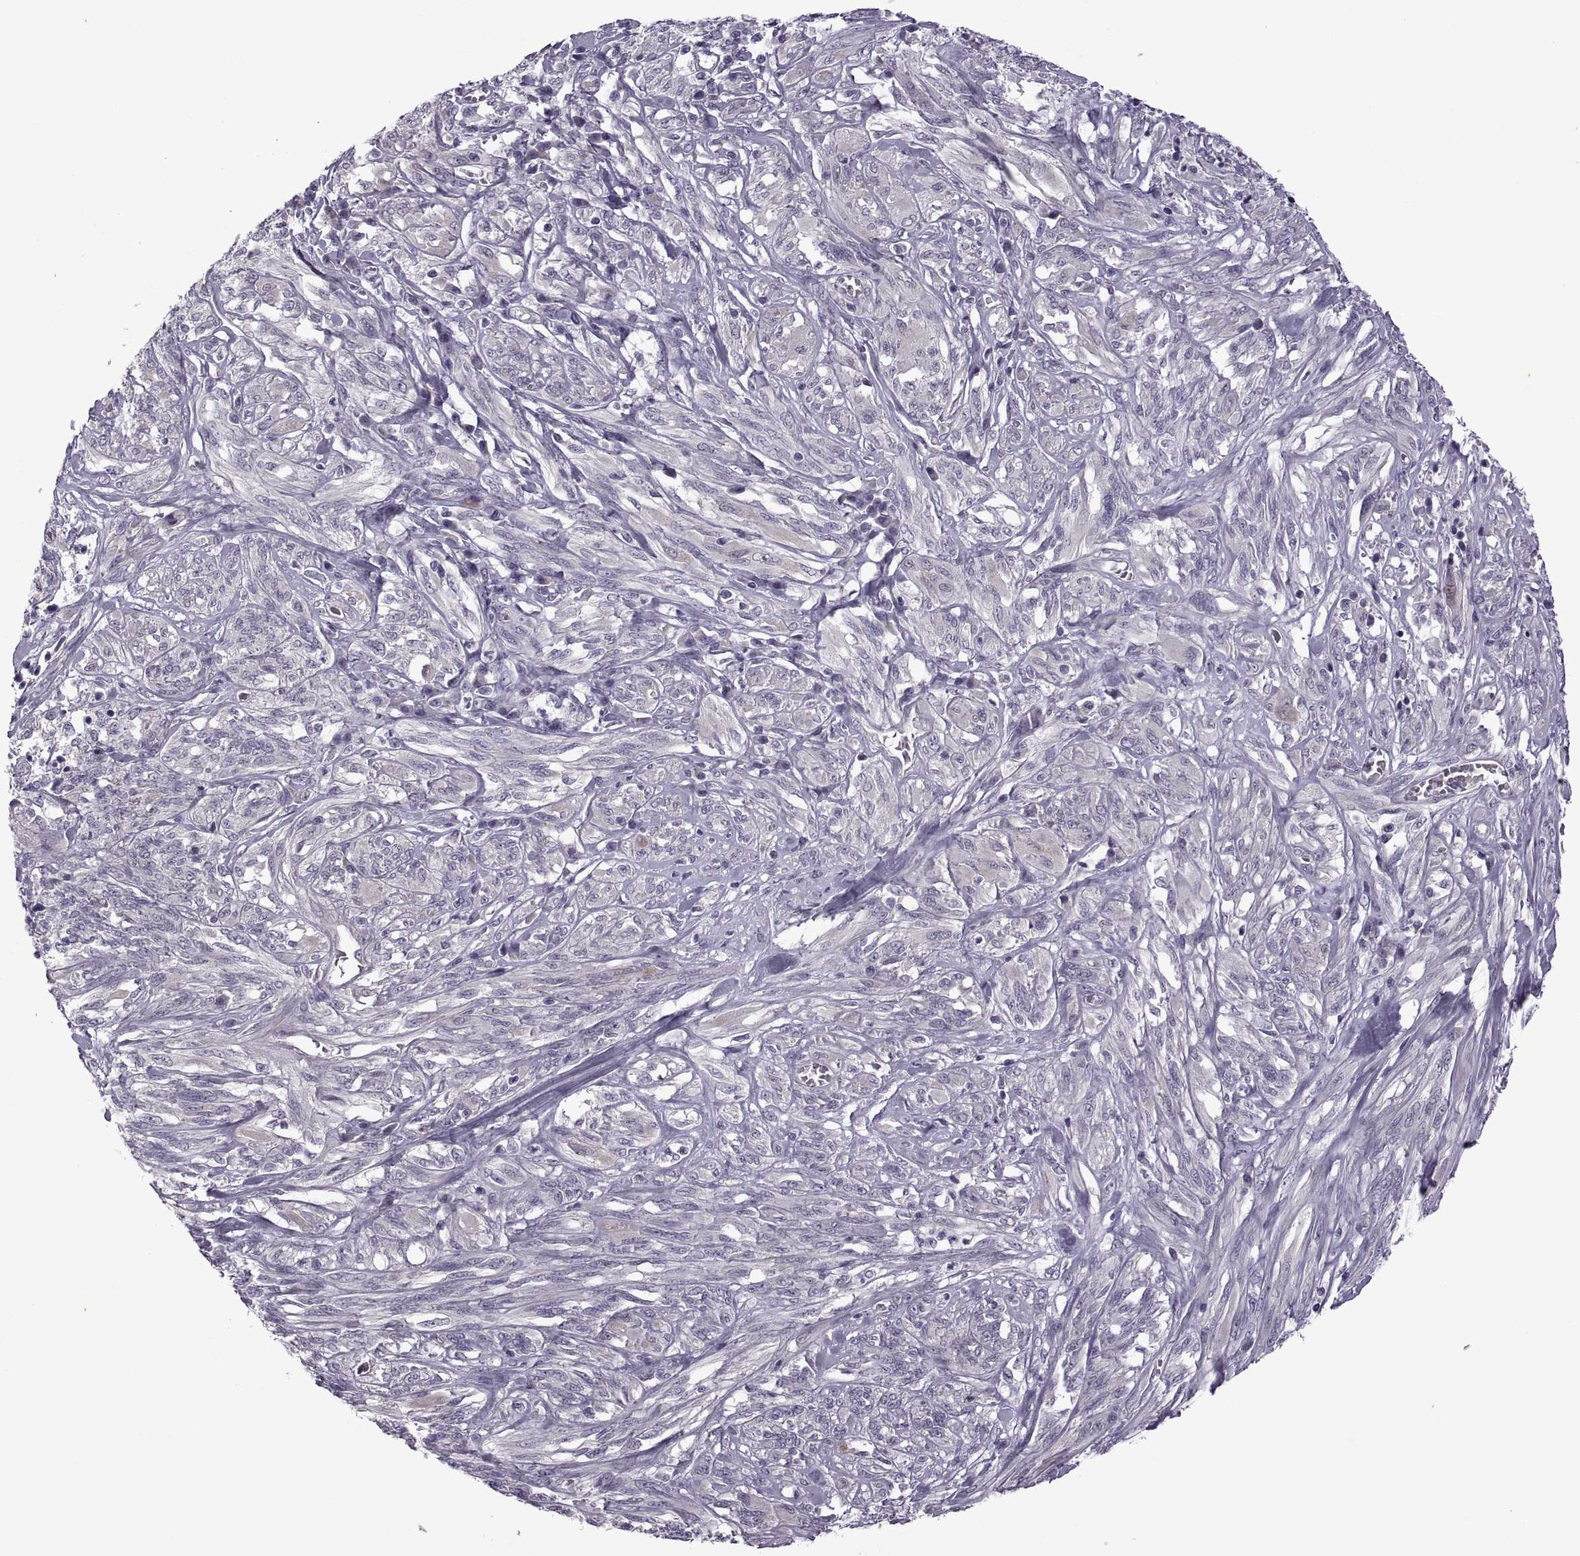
{"staining": {"intensity": "negative", "quantity": "none", "location": "none"}, "tissue": "melanoma", "cell_type": "Tumor cells", "image_type": "cancer", "snomed": [{"axis": "morphology", "description": "Malignant melanoma, NOS"}, {"axis": "topography", "description": "Skin"}], "caption": "Protein analysis of melanoma shows no significant expression in tumor cells. (DAB (3,3'-diaminobenzidine) immunohistochemistry with hematoxylin counter stain).", "gene": "RIPK4", "patient": {"sex": "female", "age": 91}}